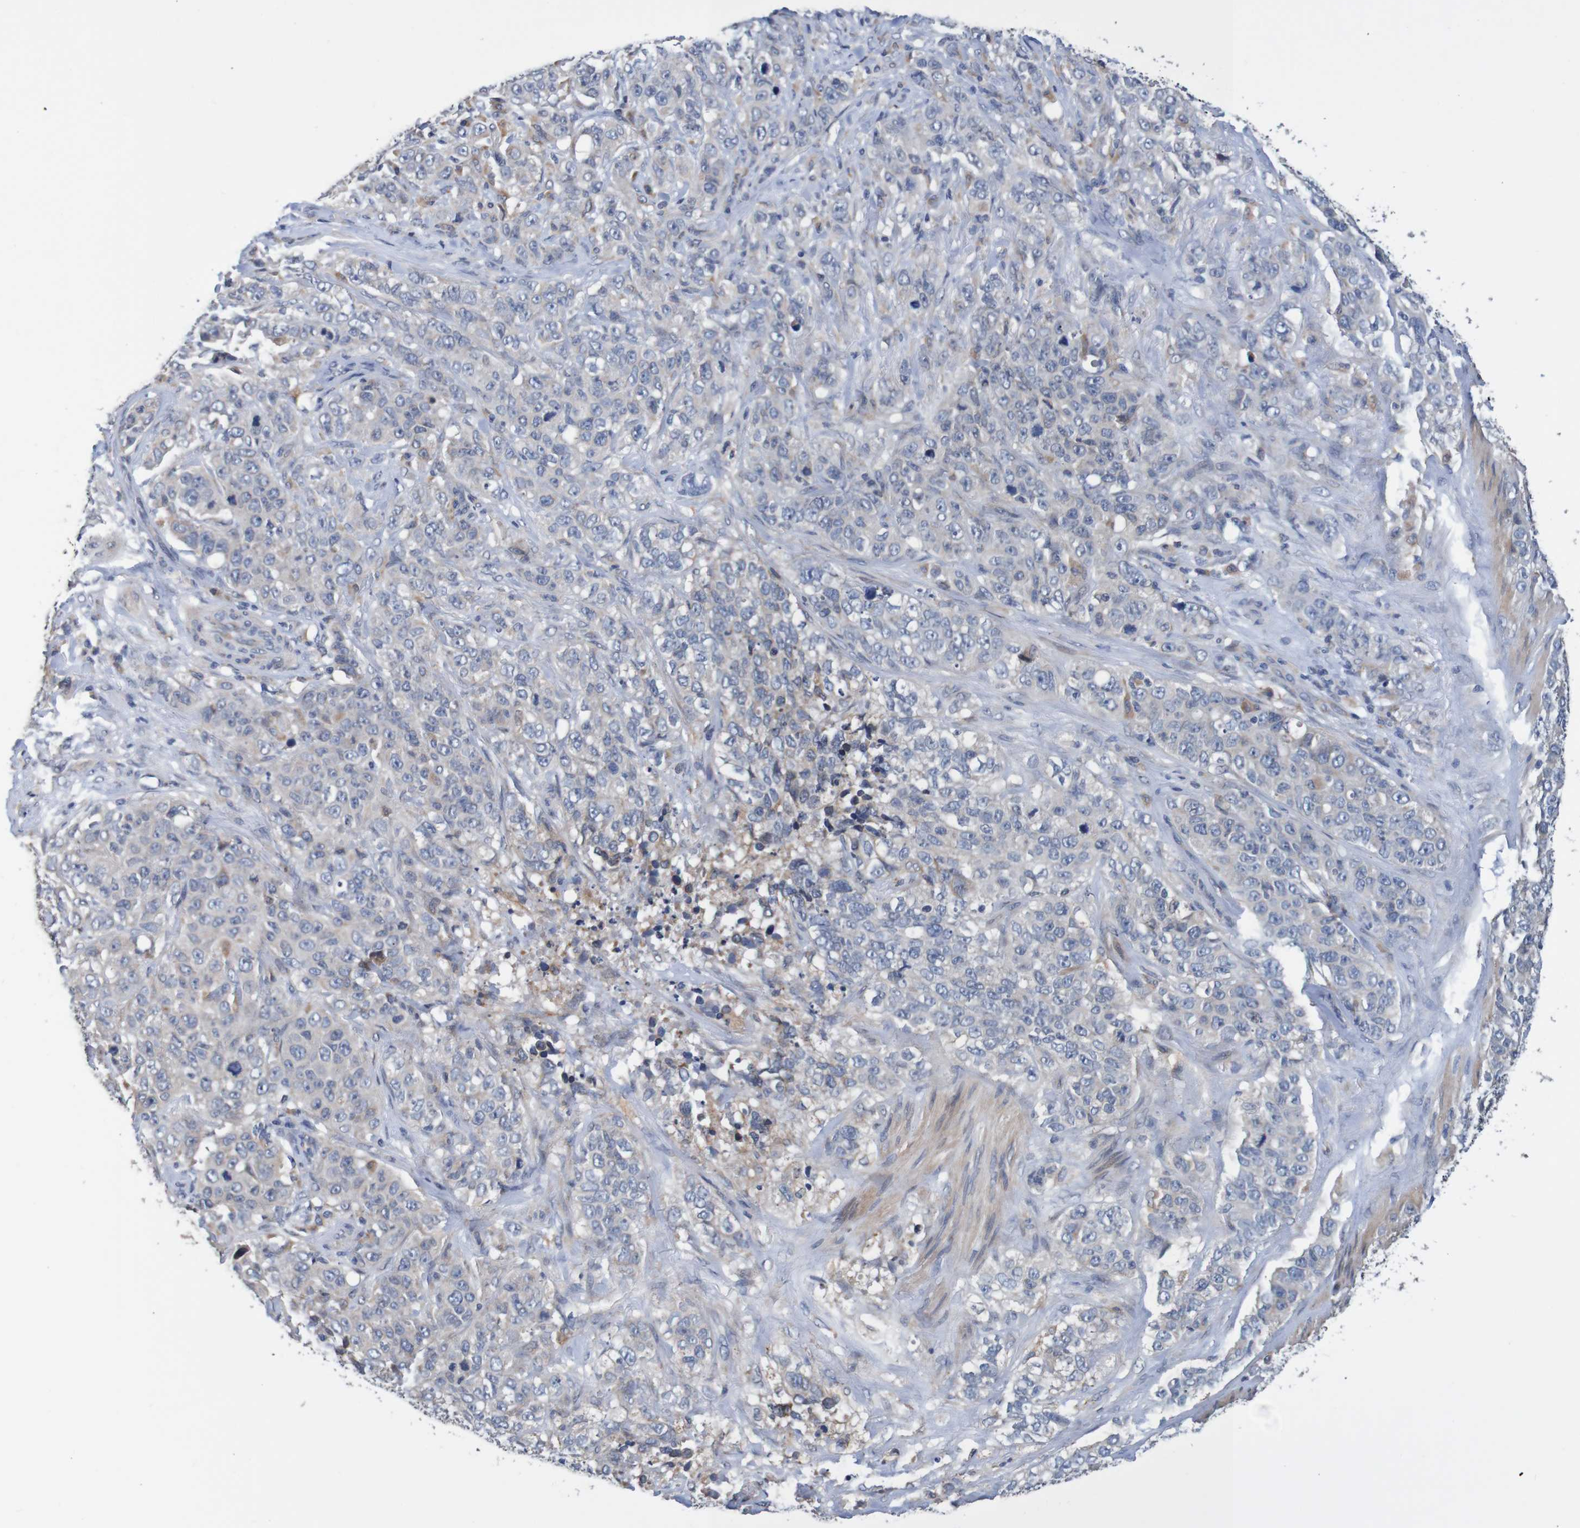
{"staining": {"intensity": "negative", "quantity": "none", "location": "none"}, "tissue": "stomach cancer", "cell_type": "Tumor cells", "image_type": "cancer", "snomed": [{"axis": "morphology", "description": "Adenocarcinoma, NOS"}, {"axis": "topography", "description": "Stomach"}], "caption": "Immunohistochemistry of human stomach cancer shows no staining in tumor cells.", "gene": "FIBP", "patient": {"sex": "male", "age": 48}}